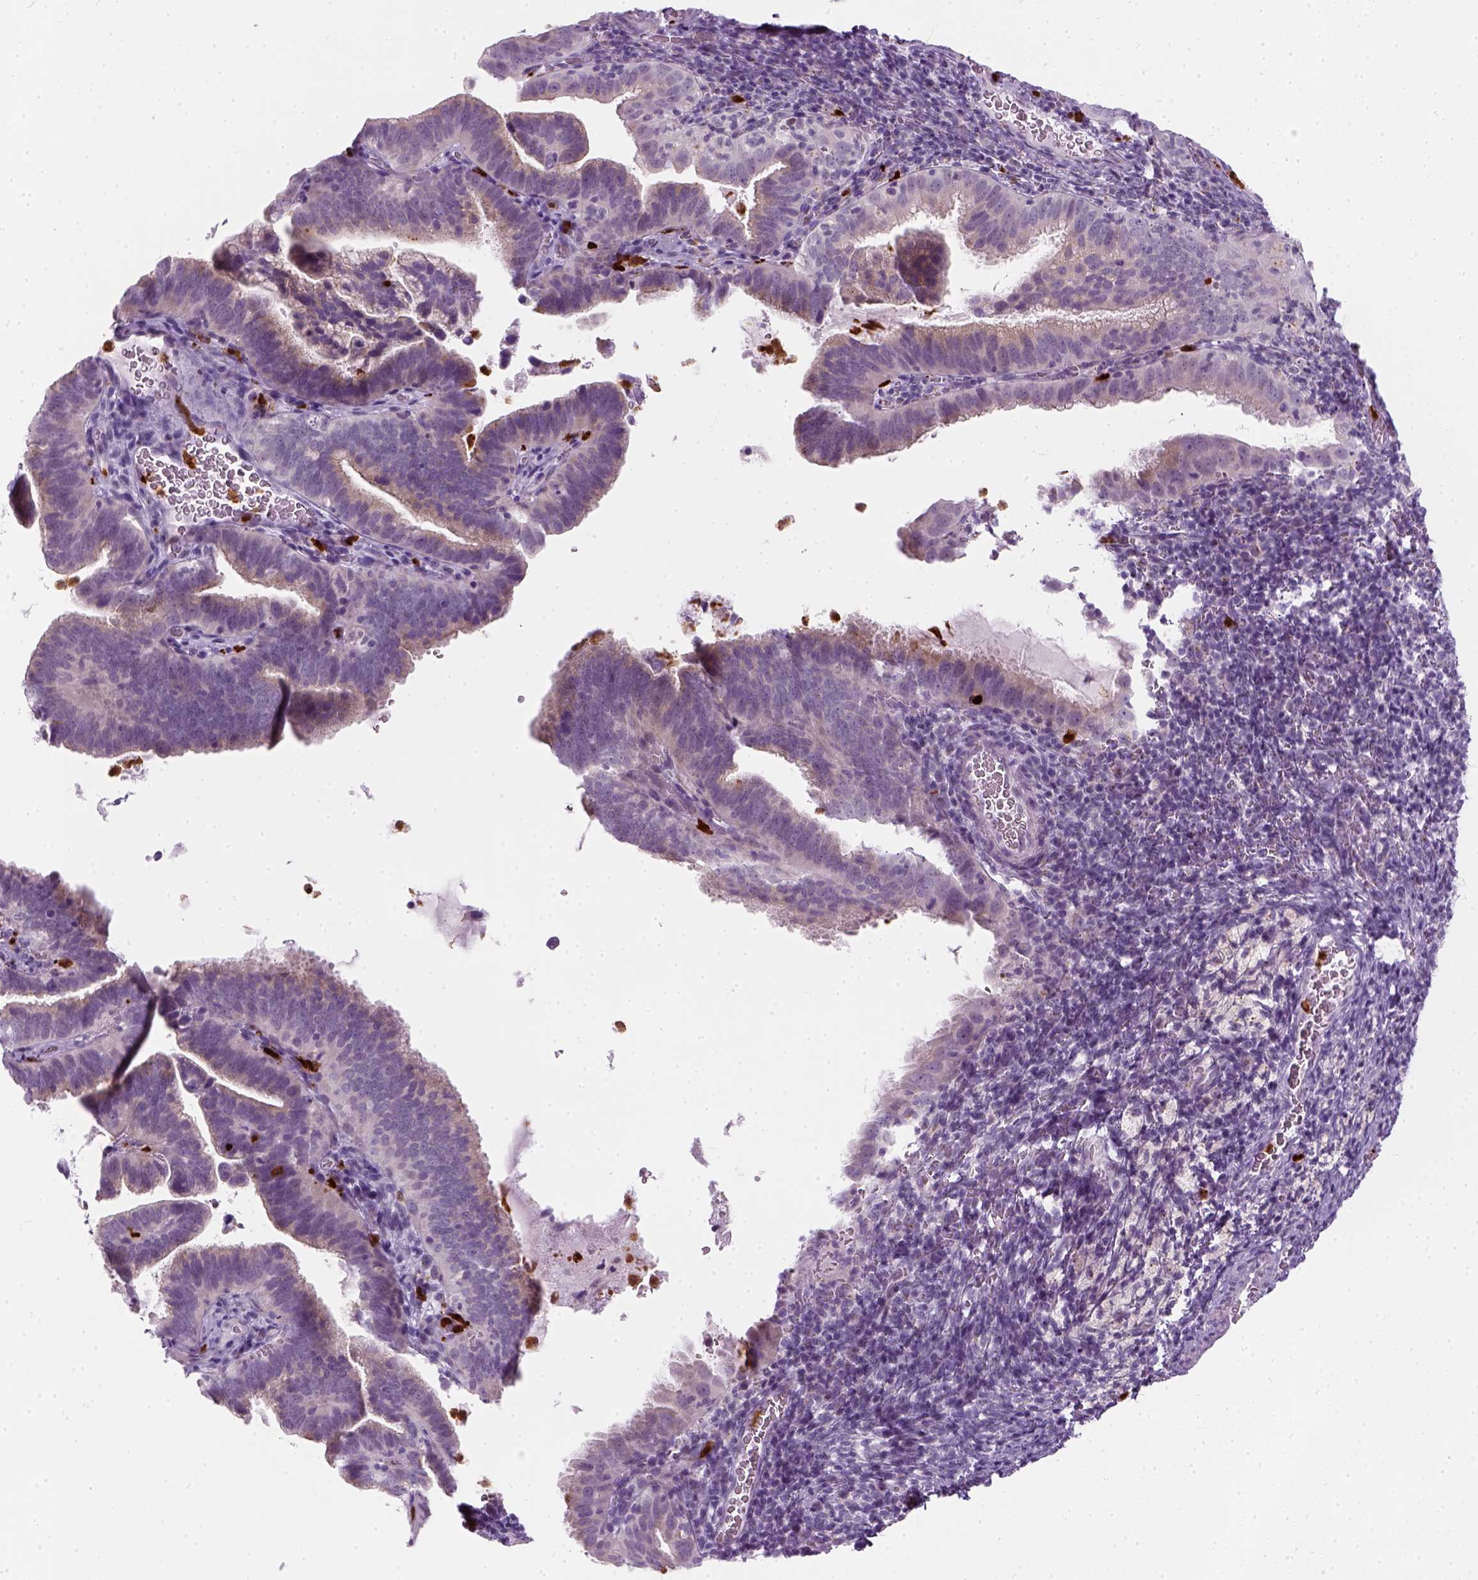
{"staining": {"intensity": "negative", "quantity": "none", "location": "none"}, "tissue": "cervical cancer", "cell_type": "Tumor cells", "image_type": "cancer", "snomed": [{"axis": "morphology", "description": "Adenocarcinoma, NOS"}, {"axis": "topography", "description": "Cervix"}], "caption": "Tumor cells are negative for protein expression in human cervical adenocarcinoma.", "gene": "IL4", "patient": {"sex": "female", "age": 61}}